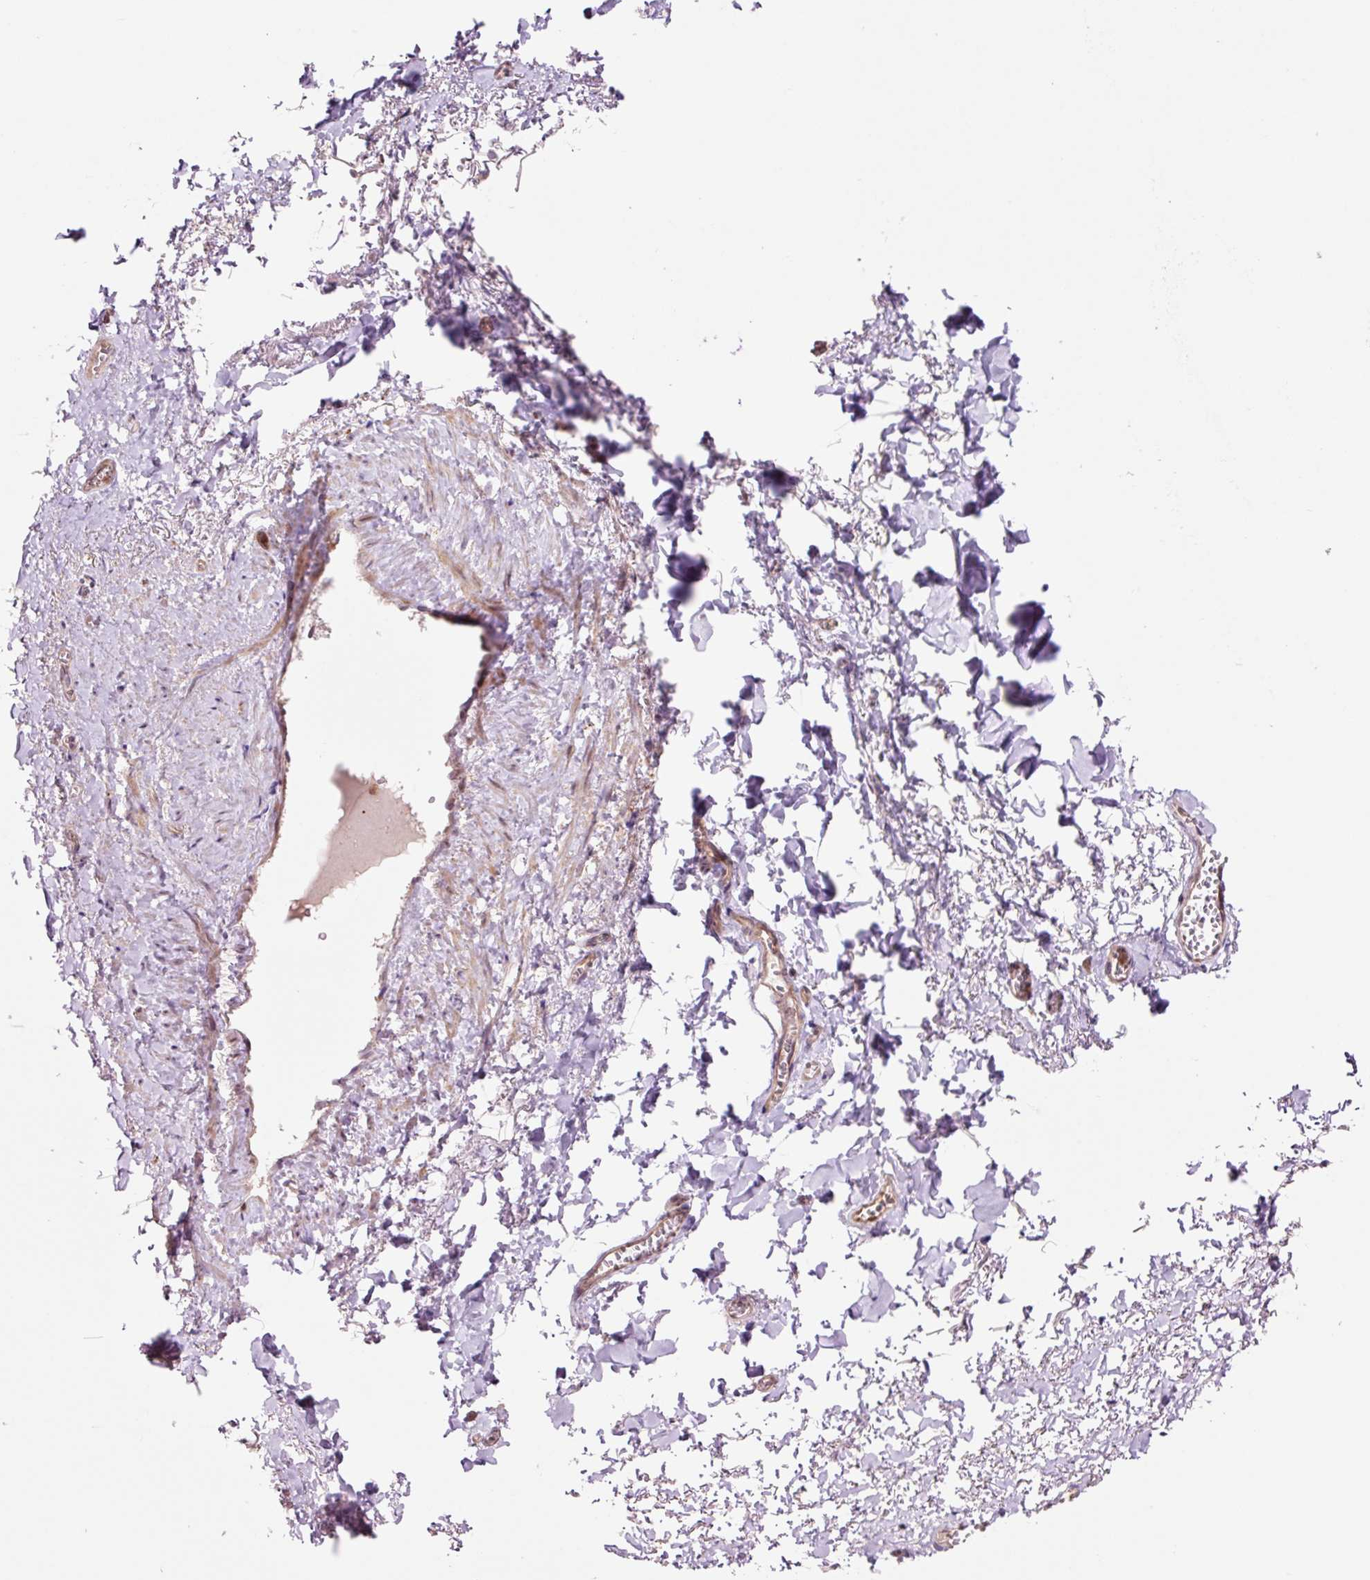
{"staining": {"intensity": "negative", "quantity": "none", "location": "none"}, "tissue": "adipose tissue", "cell_type": "Adipocytes", "image_type": "normal", "snomed": [{"axis": "morphology", "description": "Normal tissue, NOS"}, {"axis": "topography", "description": "Vulva"}, {"axis": "topography", "description": "Vagina"}, {"axis": "topography", "description": "Peripheral nerve tissue"}], "caption": "A high-resolution photomicrograph shows immunohistochemistry staining of normal adipose tissue, which displays no significant staining in adipocytes. (Brightfield microscopy of DAB (3,3'-diaminobenzidine) IHC at high magnification).", "gene": "FBXL14", "patient": {"sex": "female", "age": 66}}